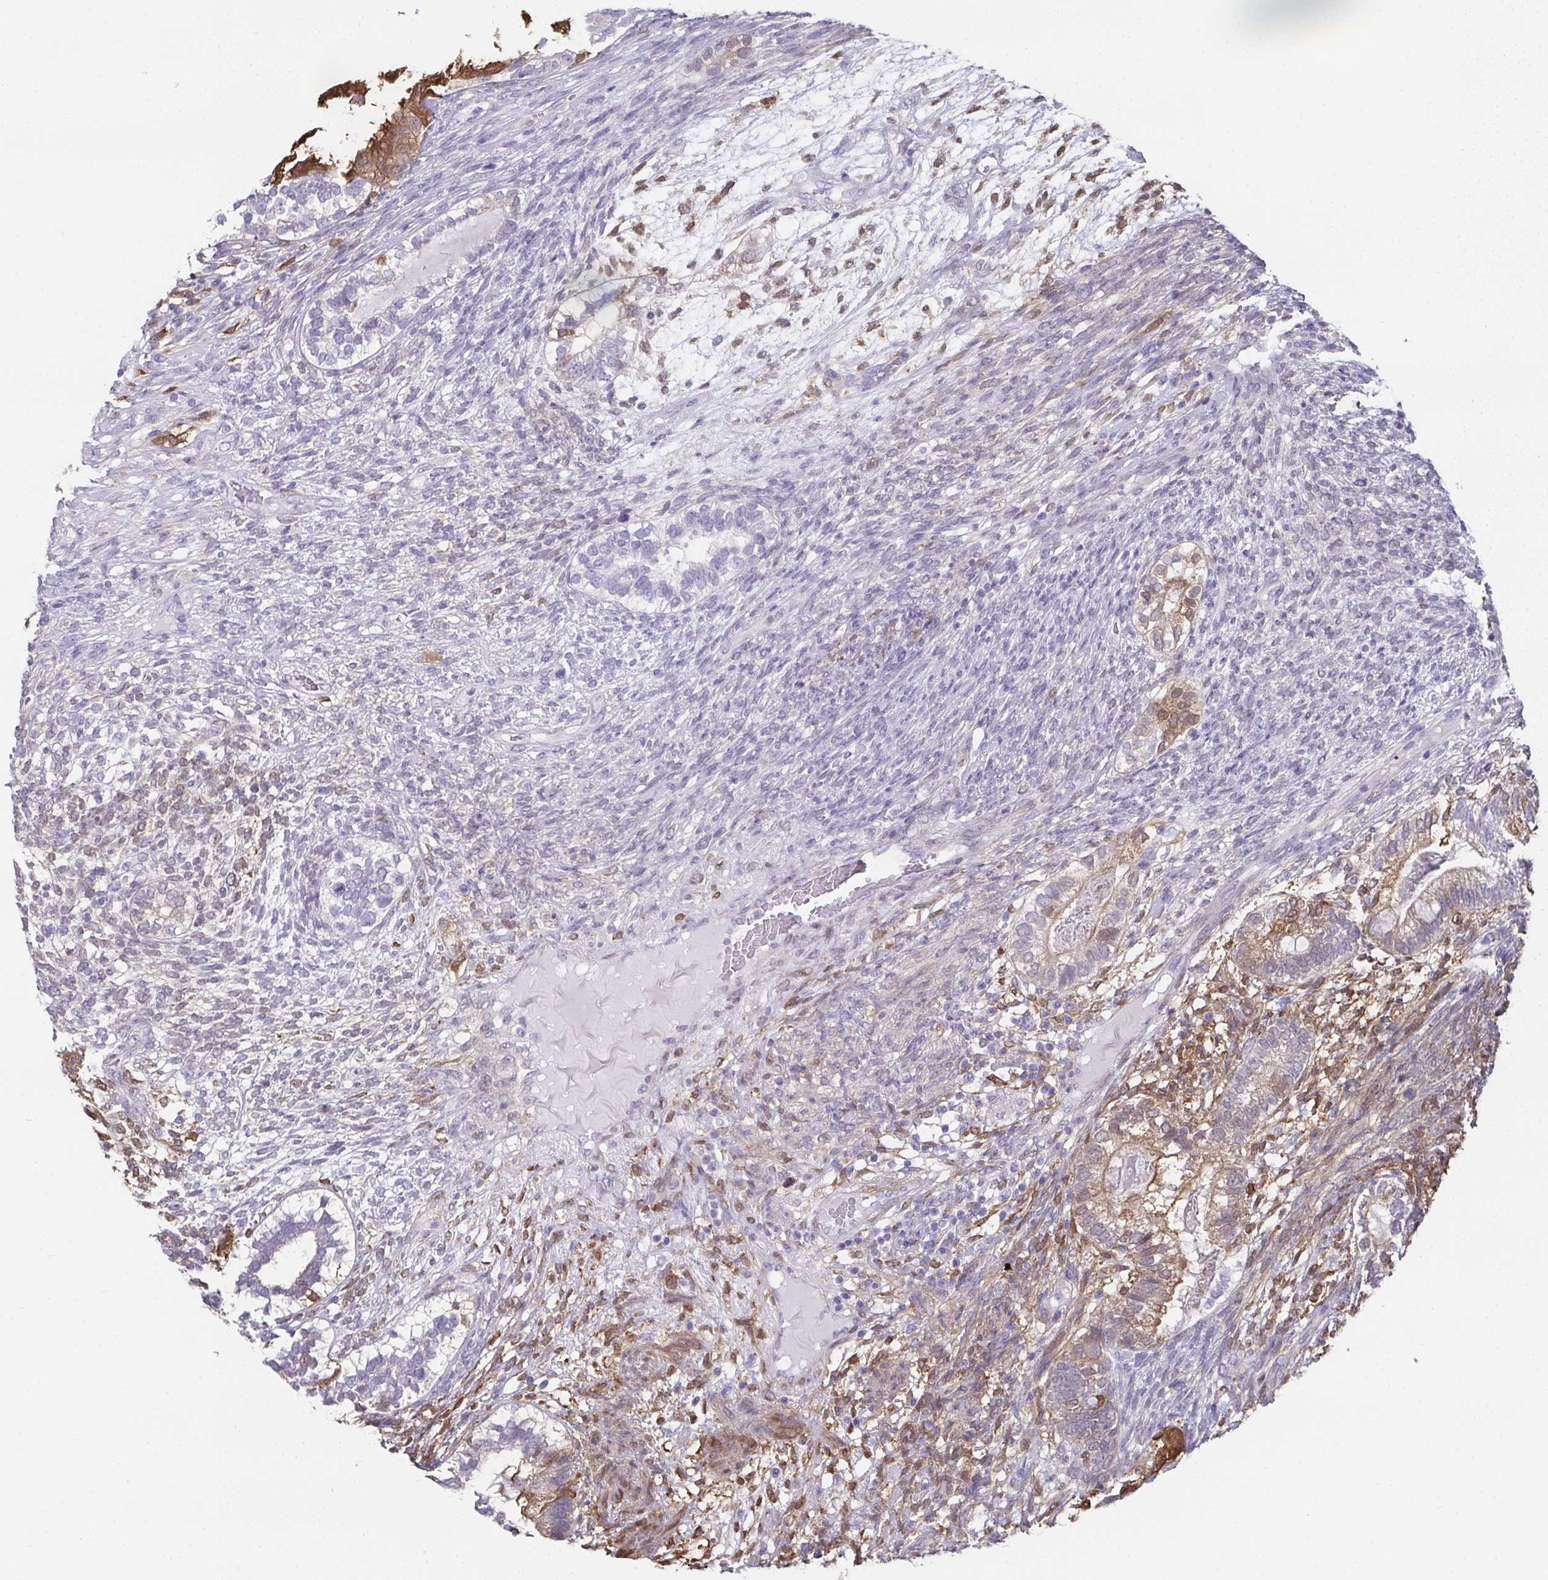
{"staining": {"intensity": "moderate", "quantity": "<25%", "location": "cytoplasmic/membranous,nuclear"}, "tissue": "testis cancer", "cell_type": "Tumor cells", "image_type": "cancer", "snomed": [{"axis": "morphology", "description": "Seminoma, NOS"}, {"axis": "morphology", "description": "Carcinoma, Embryonal, NOS"}, {"axis": "topography", "description": "Testis"}], "caption": "High-power microscopy captured an IHC image of testis cancer (seminoma), revealing moderate cytoplasmic/membranous and nuclear positivity in about <25% of tumor cells.", "gene": "RBP1", "patient": {"sex": "male", "age": 41}}